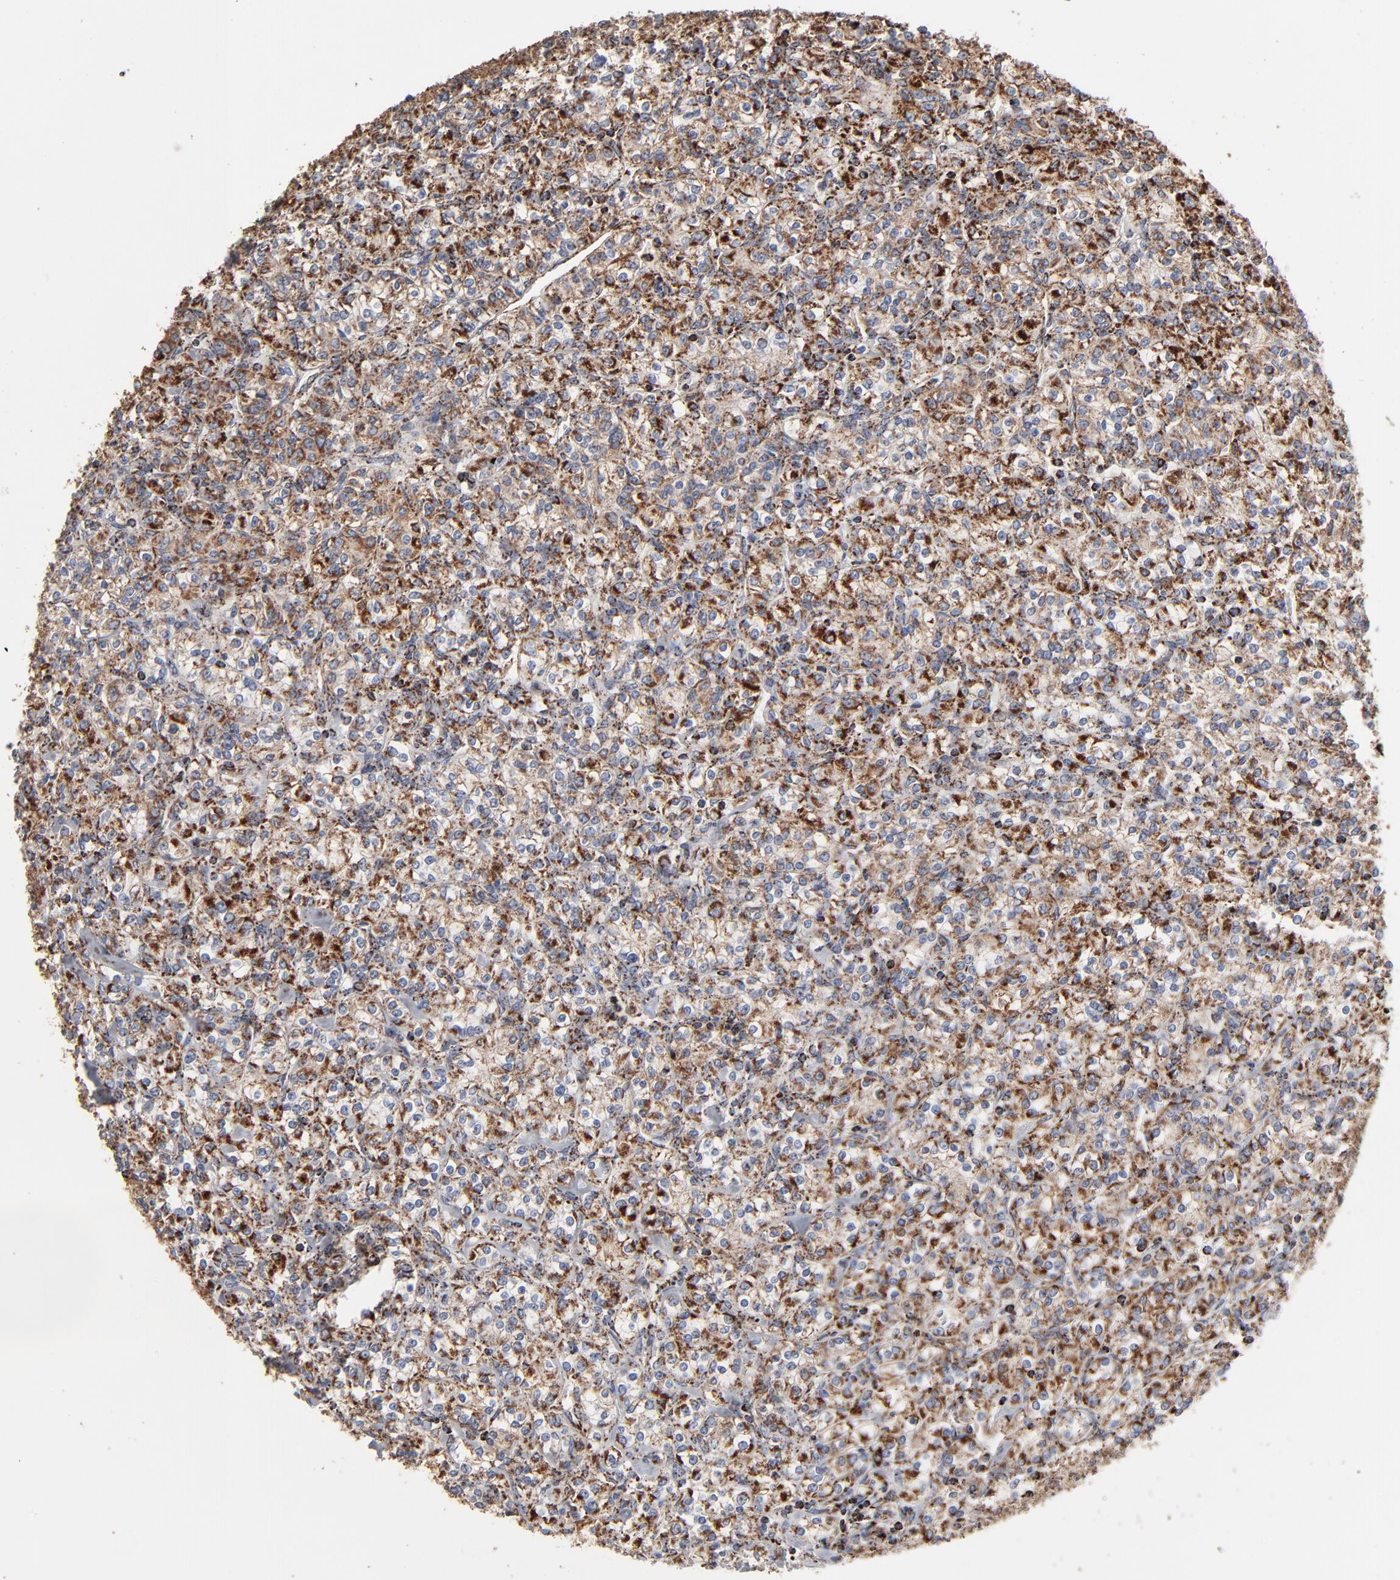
{"staining": {"intensity": "strong", "quantity": ">75%", "location": "cytoplasmic/membranous"}, "tissue": "renal cancer", "cell_type": "Tumor cells", "image_type": "cancer", "snomed": [{"axis": "morphology", "description": "Adenocarcinoma, NOS"}, {"axis": "topography", "description": "Kidney"}], "caption": "DAB immunohistochemical staining of human adenocarcinoma (renal) displays strong cytoplasmic/membranous protein positivity in about >75% of tumor cells.", "gene": "UQCRC1", "patient": {"sex": "male", "age": 77}}